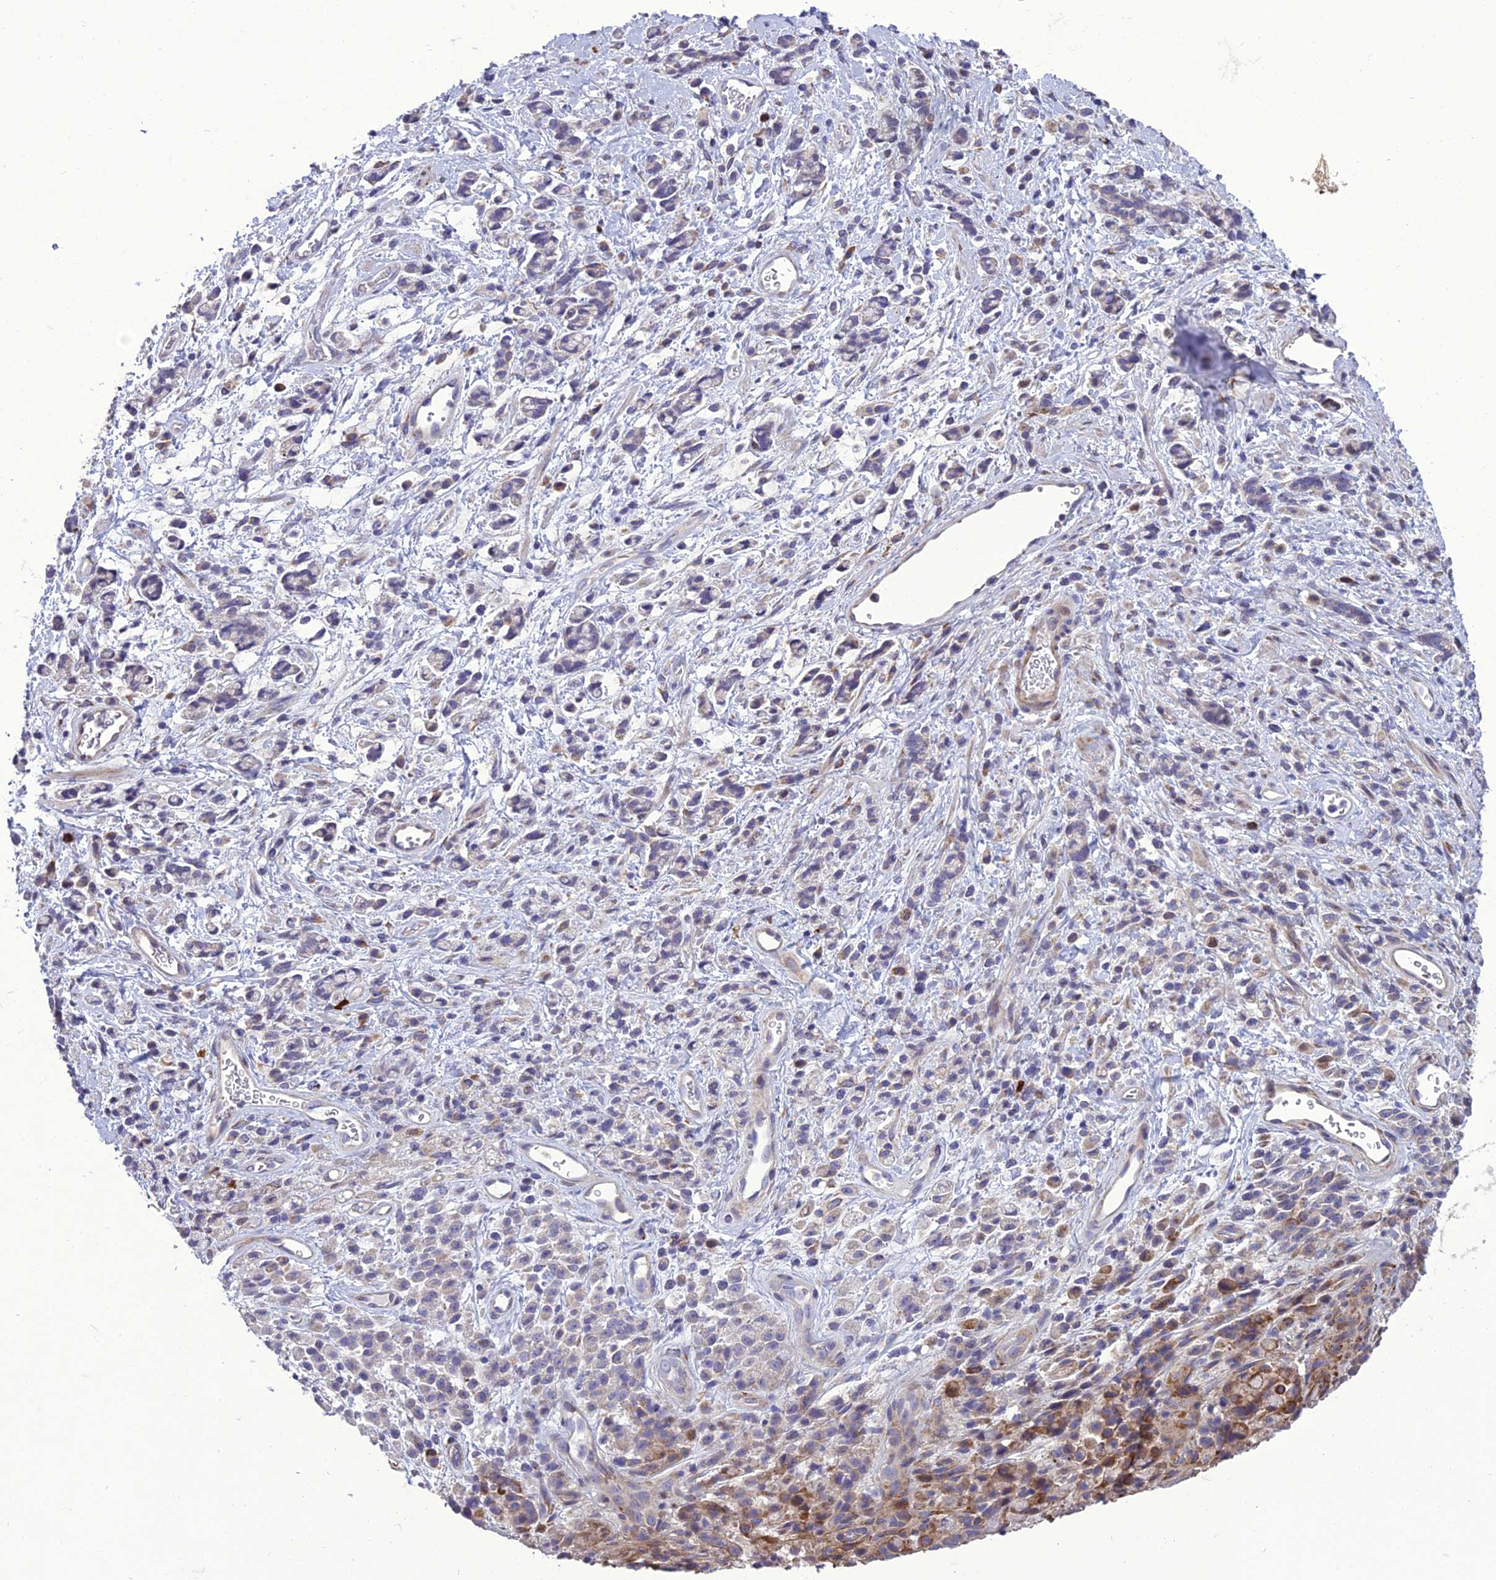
{"staining": {"intensity": "moderate", "quantity": "<25%", "location": "cytoplasmic/membranous"}, "tissue": "stomach cancer", "cell_type": "Tumor cells", "image_type": "cancer", "snomed": [{"axis": "morphology", "description": "Adenocarcinoma, NOS"}, {"axis": "topography", "description": "Stomach"}], "caption": "Stomach cancer (adenocarcinoma) stained with DAB (3,3'-diaminobenzidine) immunohistochemistry (IHC) demonstrates low levels of moderate cytoplasmic/membranous staining in approximately <25% of tumor cells.", "gene": "ADIPOR2", "patient": {"sex": "female", "age": 60}}